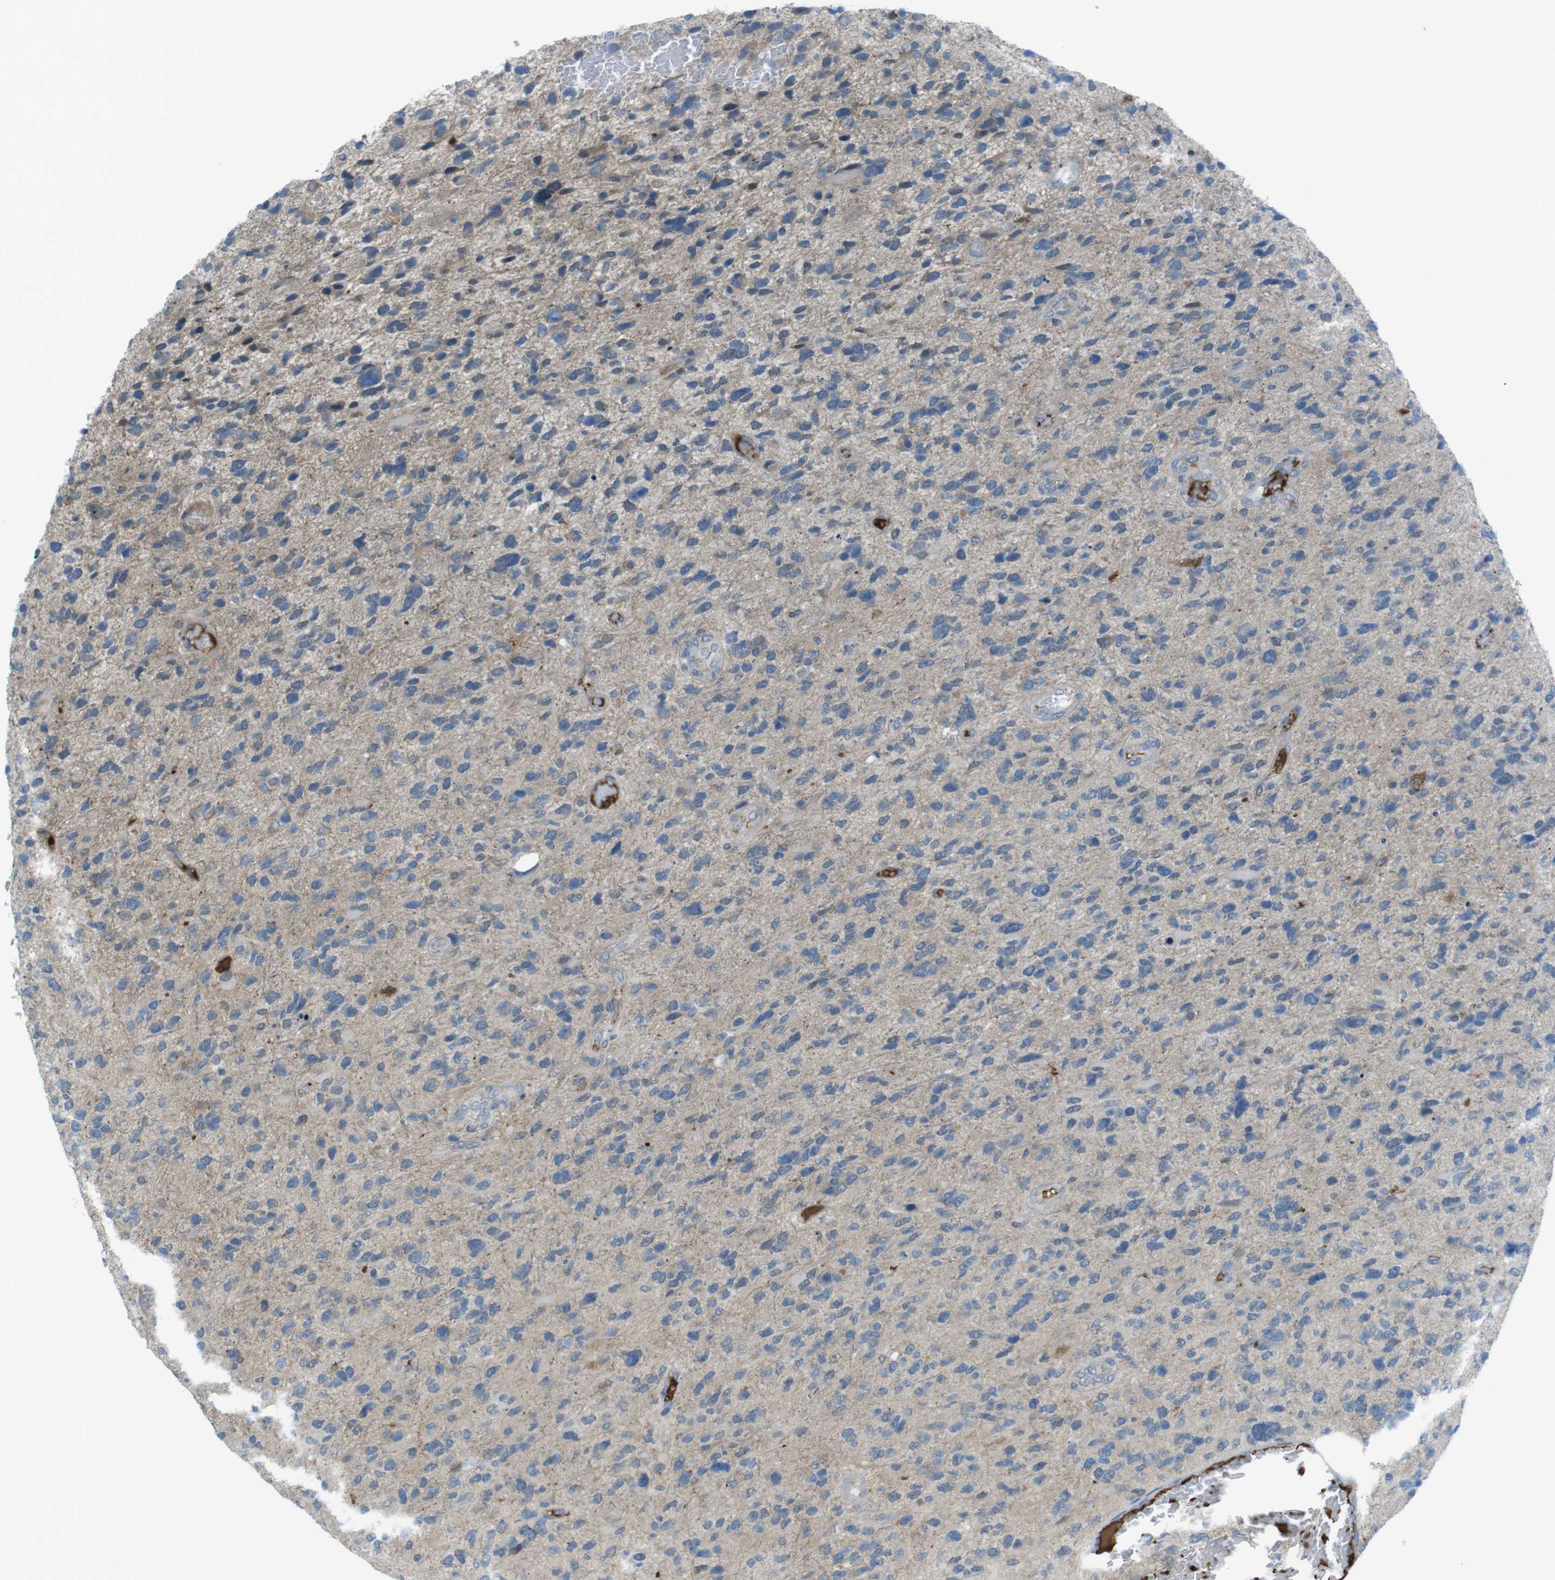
{"staining": {"intensity": "negative", "quantity": "none", "location": "none"}, "tissue": "glioma", "cell_type": "Tumor cells", "image_type": "cancer", "snomed": [{"axis": "morphology", "description": "Glioma, malignant, High grade"}, {"axis": "topography", "description": "Brain"}], "caption": "A photomicrograph of glioma stained for a protein demonstrates no brown staining in tumor cells.", "gene": "ZDHHC20", "patient": {"sex": "female", "age": 58}}